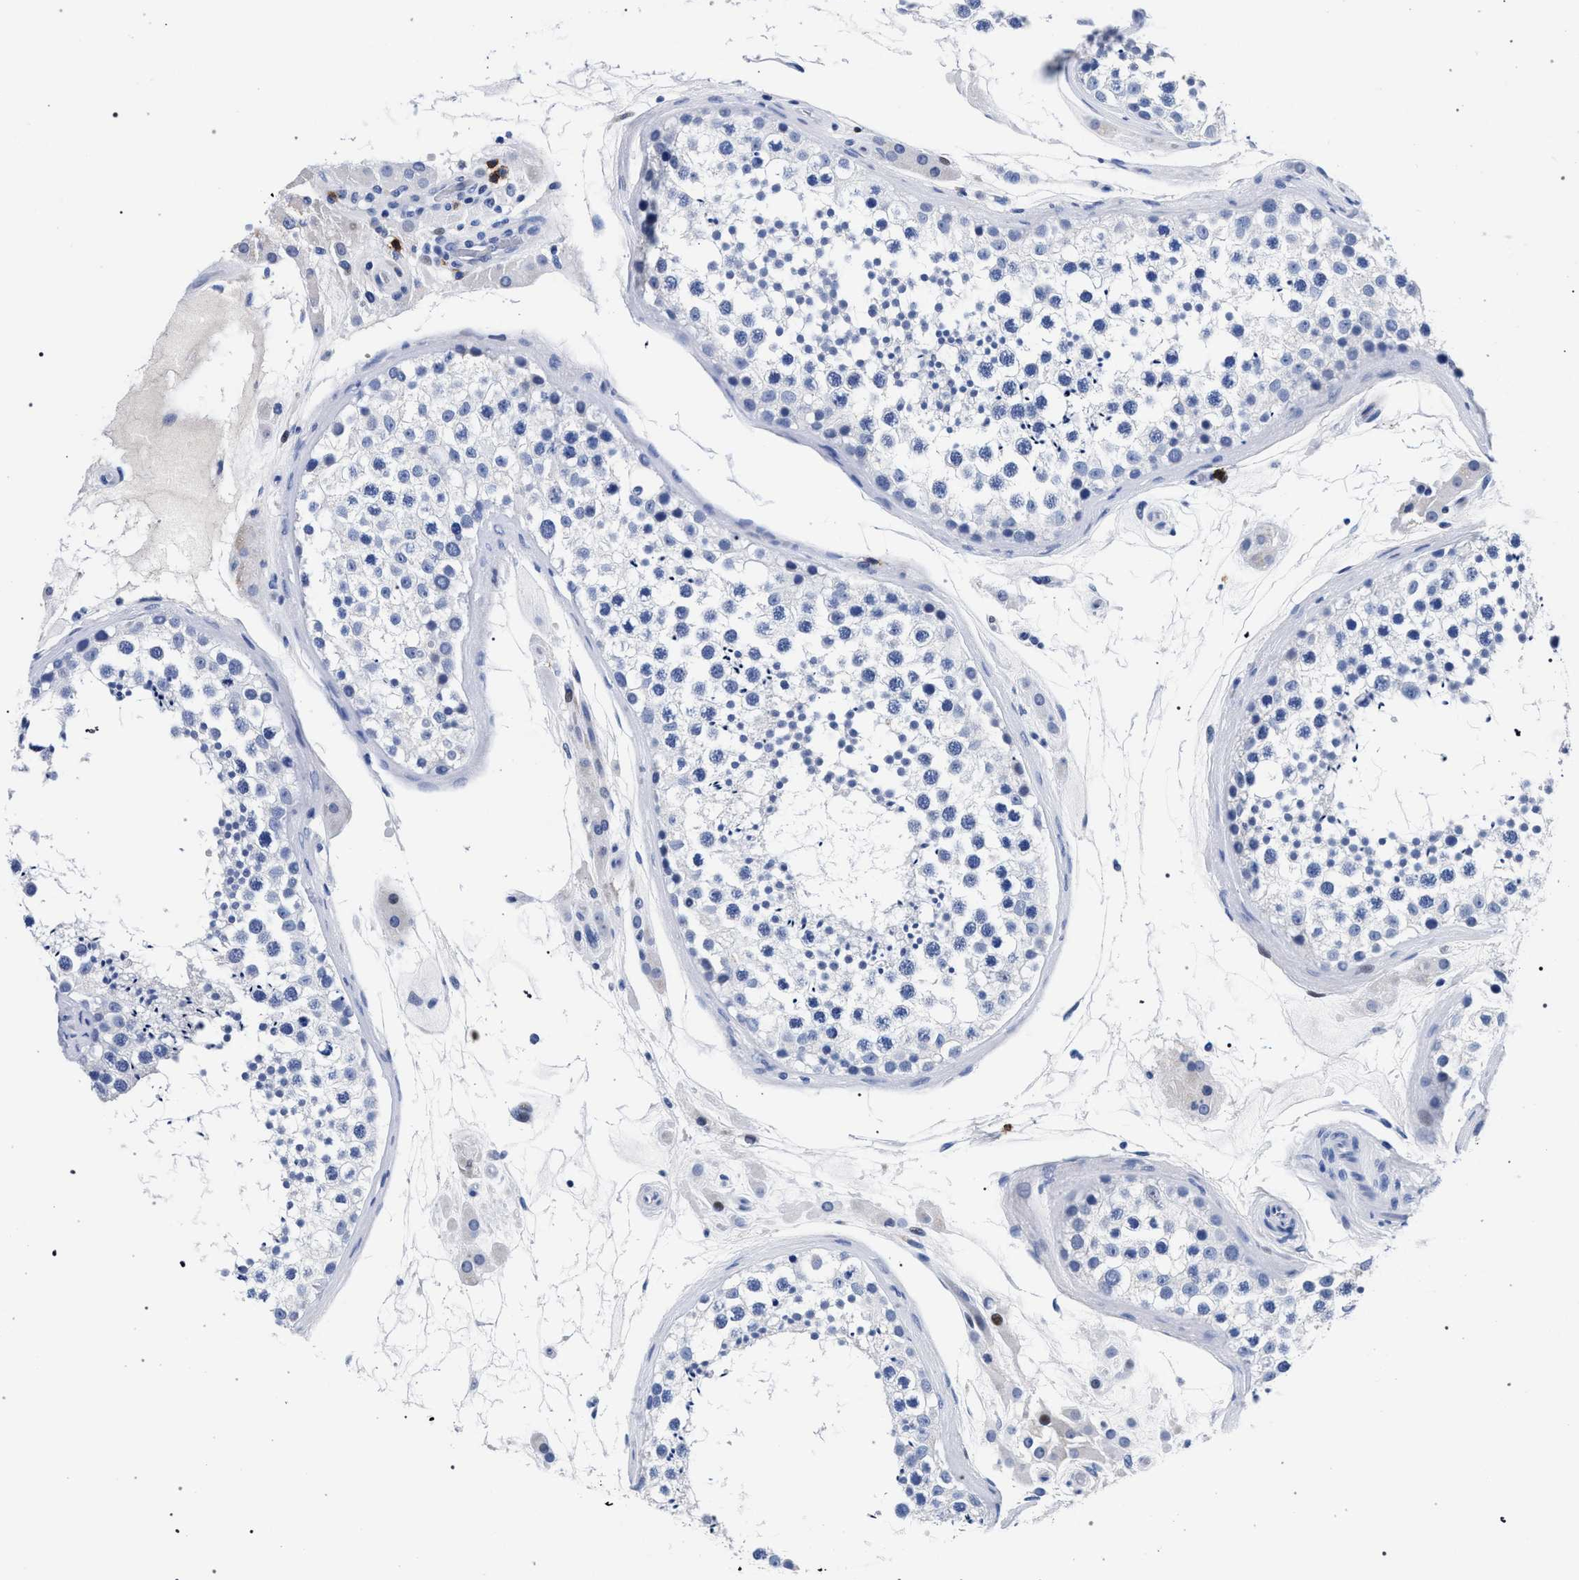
{"staining": {"intensity": "negative", "quantity": "none", "location": "none"}, "tissue": "testis", "cell_type": "Cells in seminiferous ducts", "image_type": "normal", "snomed": [{"axis": "morphology", "description": "Normal tissue, NOS"}, {"axis": "topography", "description": "Testis"}], "caption": "This is a histopathology image of IHC staining of unremarkable testis, which shows no staining in cells in seminiferous ducts. (DAB immunohistochemistry with hematoxylin counter stain).", "gene": "KLRK1", "patient": {"sex": "male", "age": 46}}